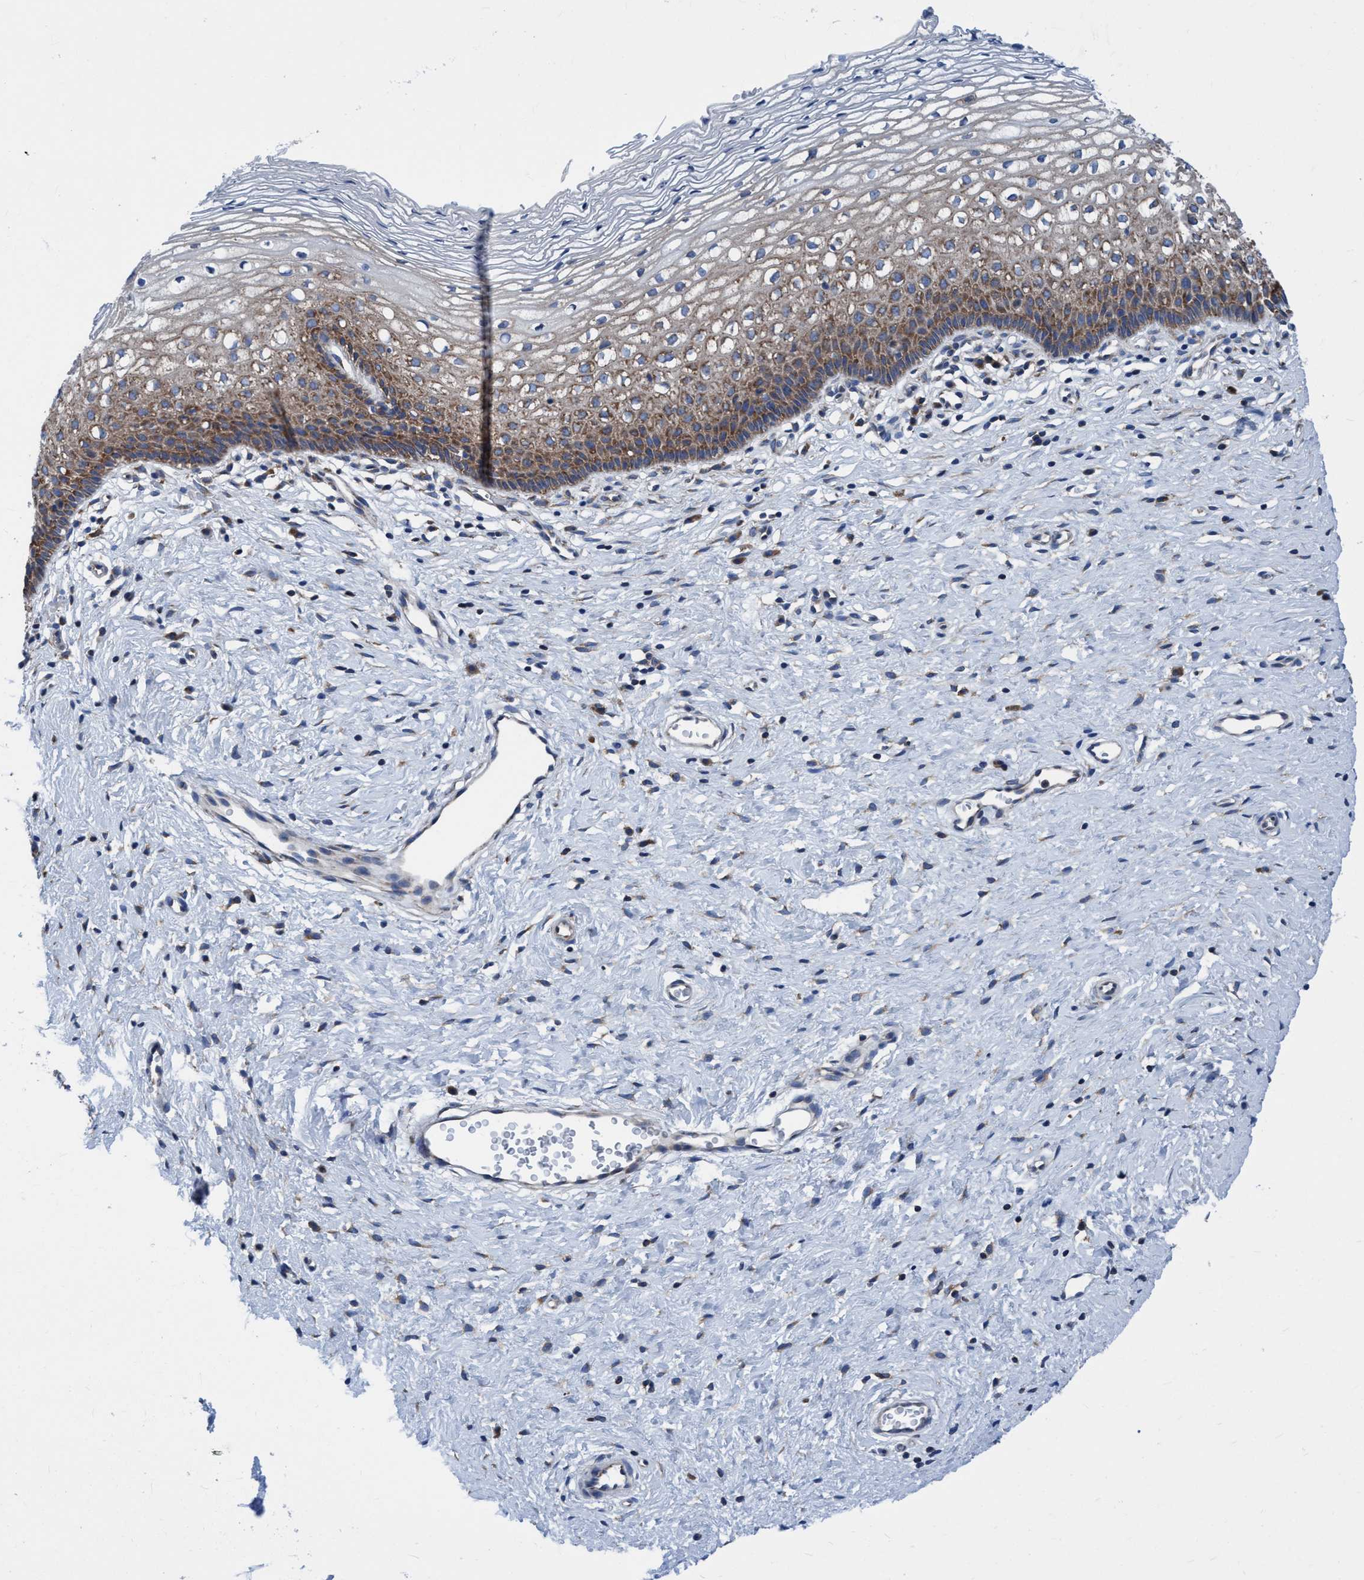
{"staining": {"intensity": "moderate", "quantity": ">75%", "location": "cytoplasmic/membranous"}, "tissue": "cervix", "cell_type": "Glandular cells", "image_type": "normal", "snomed": [{"axis": "morphology", "description": "Normal tissue, NOS"}, {"axis": "topography", "description": "Cervix"}], "caption": "The histopathology image reveals staining of normal cervix, revealing moderate cytoplasmic/membranous protein expression (brown color) within glandular cells.", "gene": "NMT1", "patient": {"sex": "female", "age": 27}}